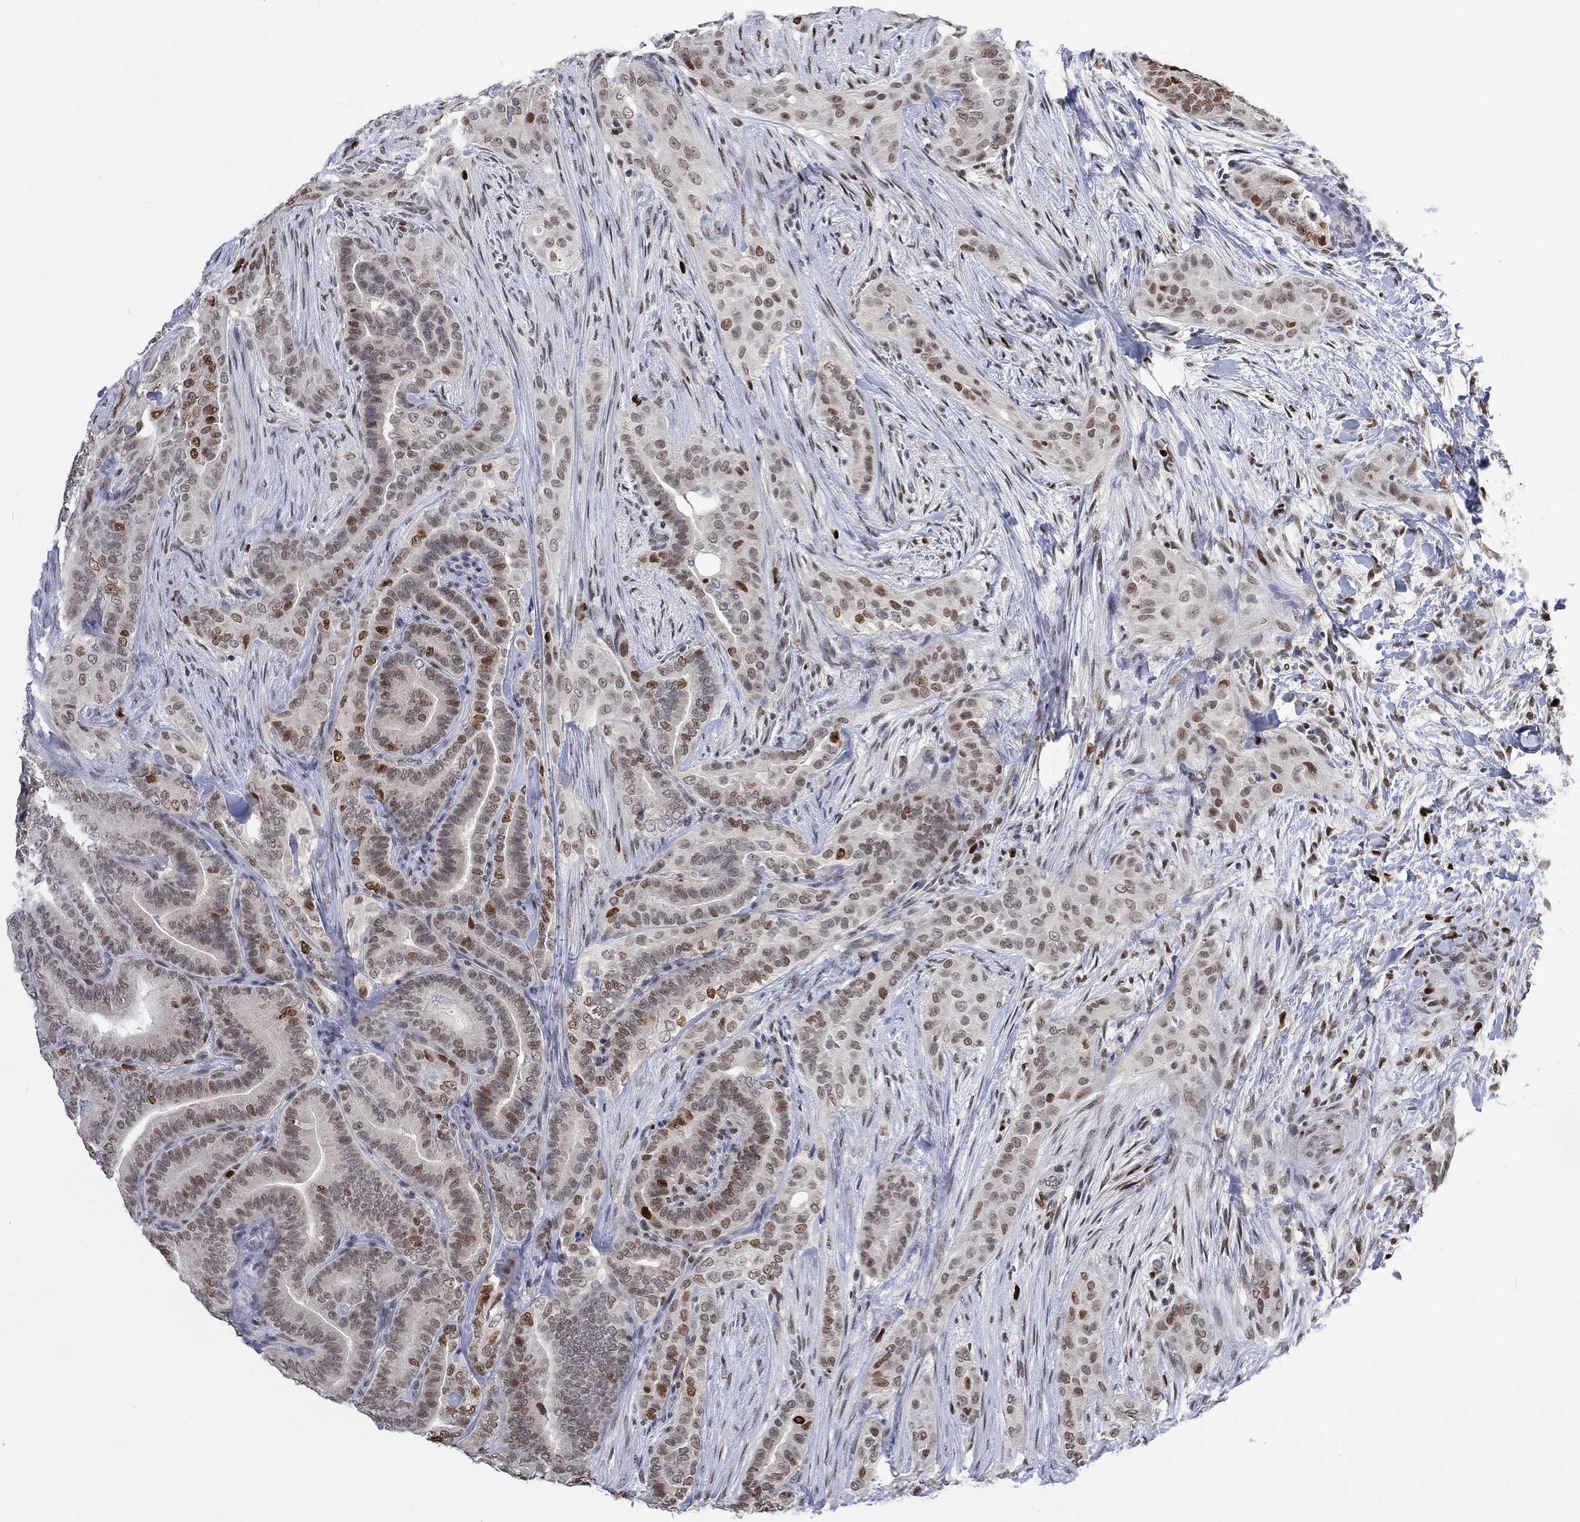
{"staining": {"intensity": "moderate", "quantity": "<25%", "location": "nuclear"}, "tissue": "thyroid cancer", "cell_type": "Tumor cells", "image_type": "cancer", "snomed": [{"axis": "morphology", "description": "Papillary adenocarcinoma, NOS"}, {"axis": "topography", "description": "Thyroid gland"}], "caption": "Moderate nuclear expression for a protein is identified in approximately <25% of tumor cells of papillary adenocarcinoma (thyroid) using immunohistochemistry.", "gene": "RAD54L2", "patient": {"sex": "male", "age": 61}}